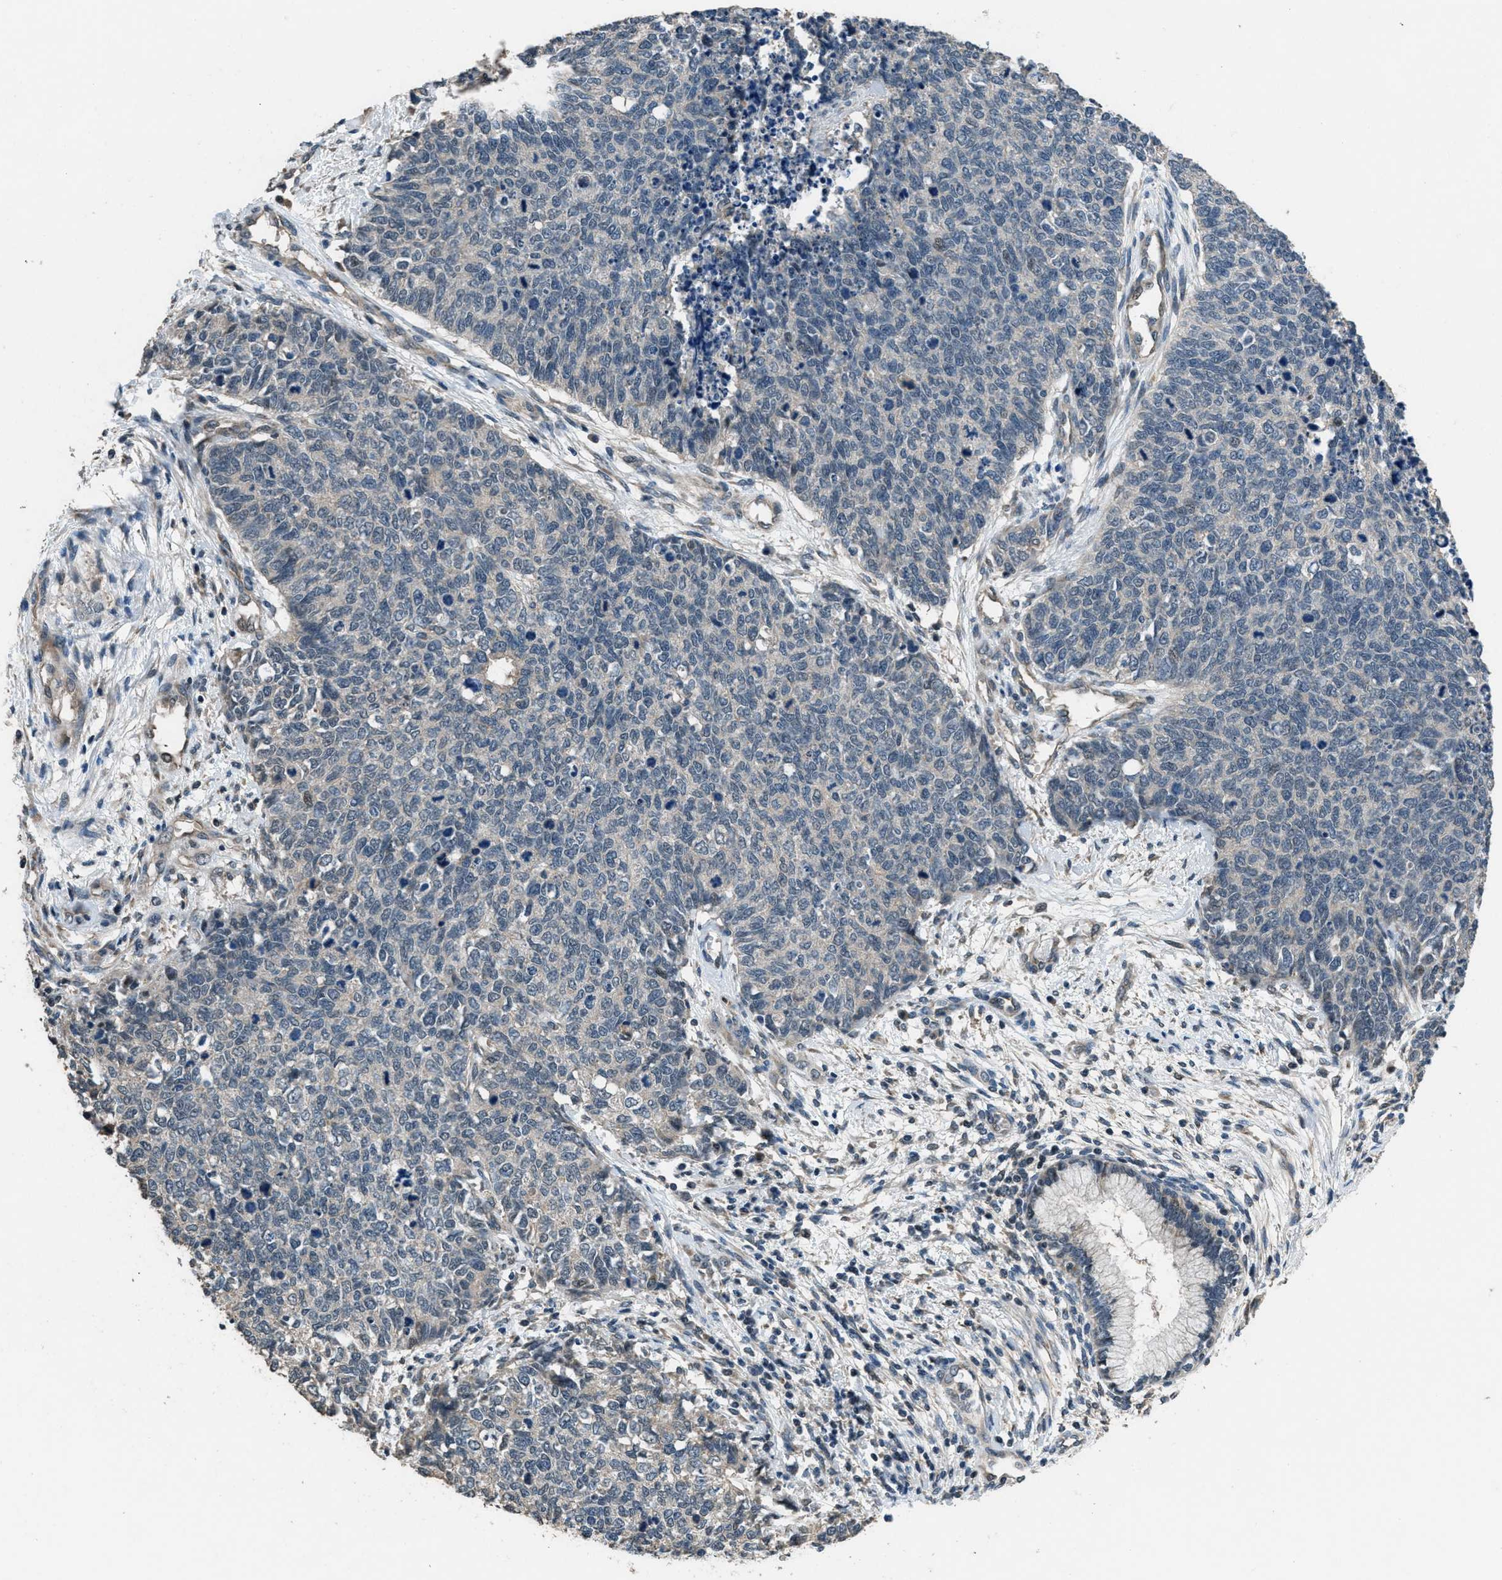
{"staining": {"intensity": "negative", "quantity": "none", "location": "none"}, "tissue": "cervical cancer", "cell_type": "Tumor cells", "image_type": "cancer", "snomed": [{"axis": "morphology", "description": "Squamous cell carcinoma, NOS"}, {"axis": "topography", "description": "Cervix"}], "caption": "The IHC photomicrograph has no significant staining in tumor cells of cervical cancer (squamous cell carcinoma) tissue.", "gene": "NAT1", "patient": {"sex": "female", "age": 63}}